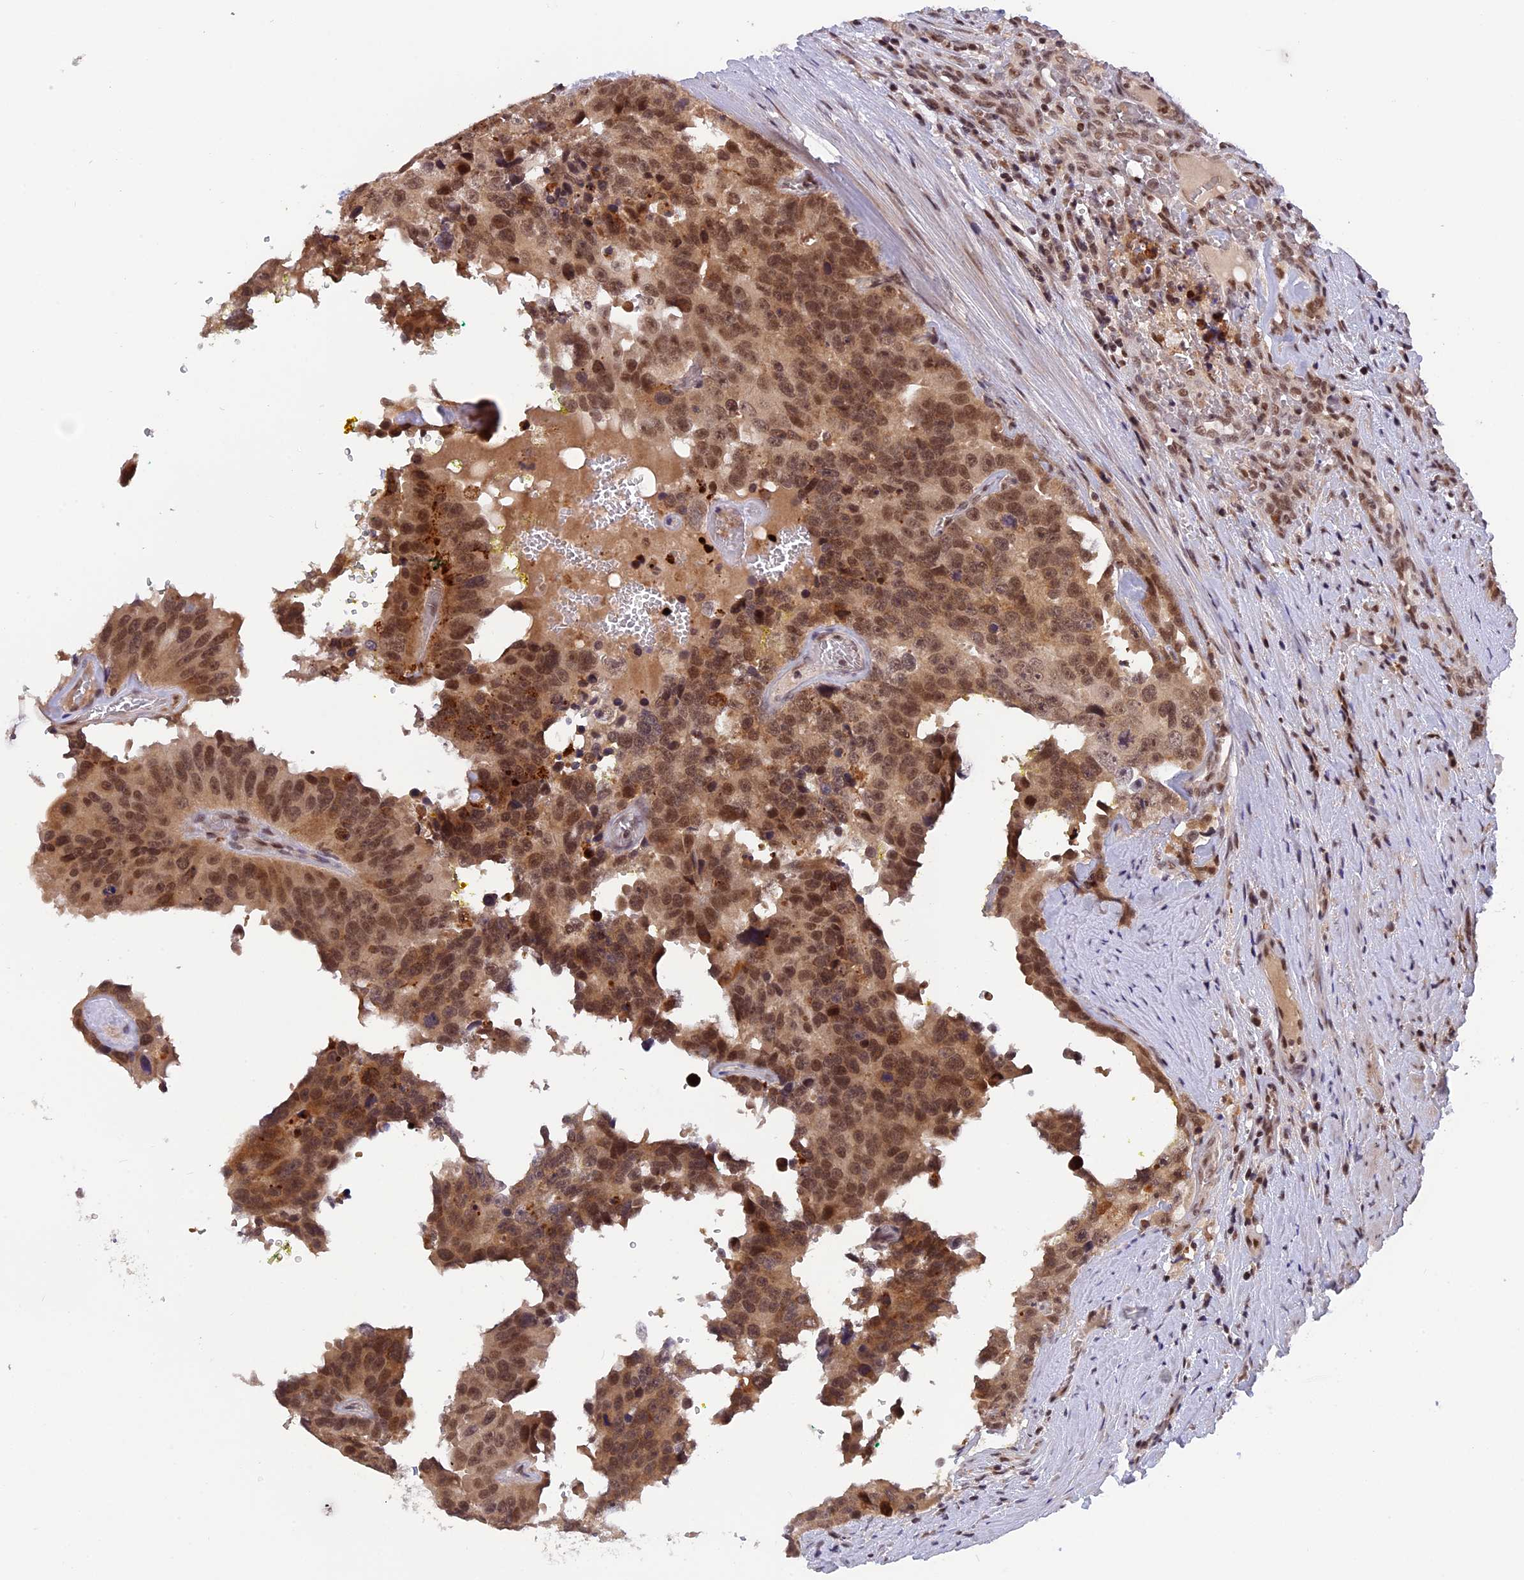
{"staining": {"intensity": "moderate", "quantity": ">75%", "location": "nuclear"}, "tissue": "prostate cancer", "cell_type": "Tumor cells", "image_type": "cancer", "snomed": [{"axis": "morphology", "description": "Adenocarcinoma, High grade"}, {"axis": "topography", "description": "Prostate"}], "caption": "IHC histopathology image of prostate cancer stained for a protein (brown), which exhibits medium levels of moderate nuclear expression in approximately >75% of tumor cells.", "gene": "POLR2C", "patient": {"sex": "male", "age": 71}}